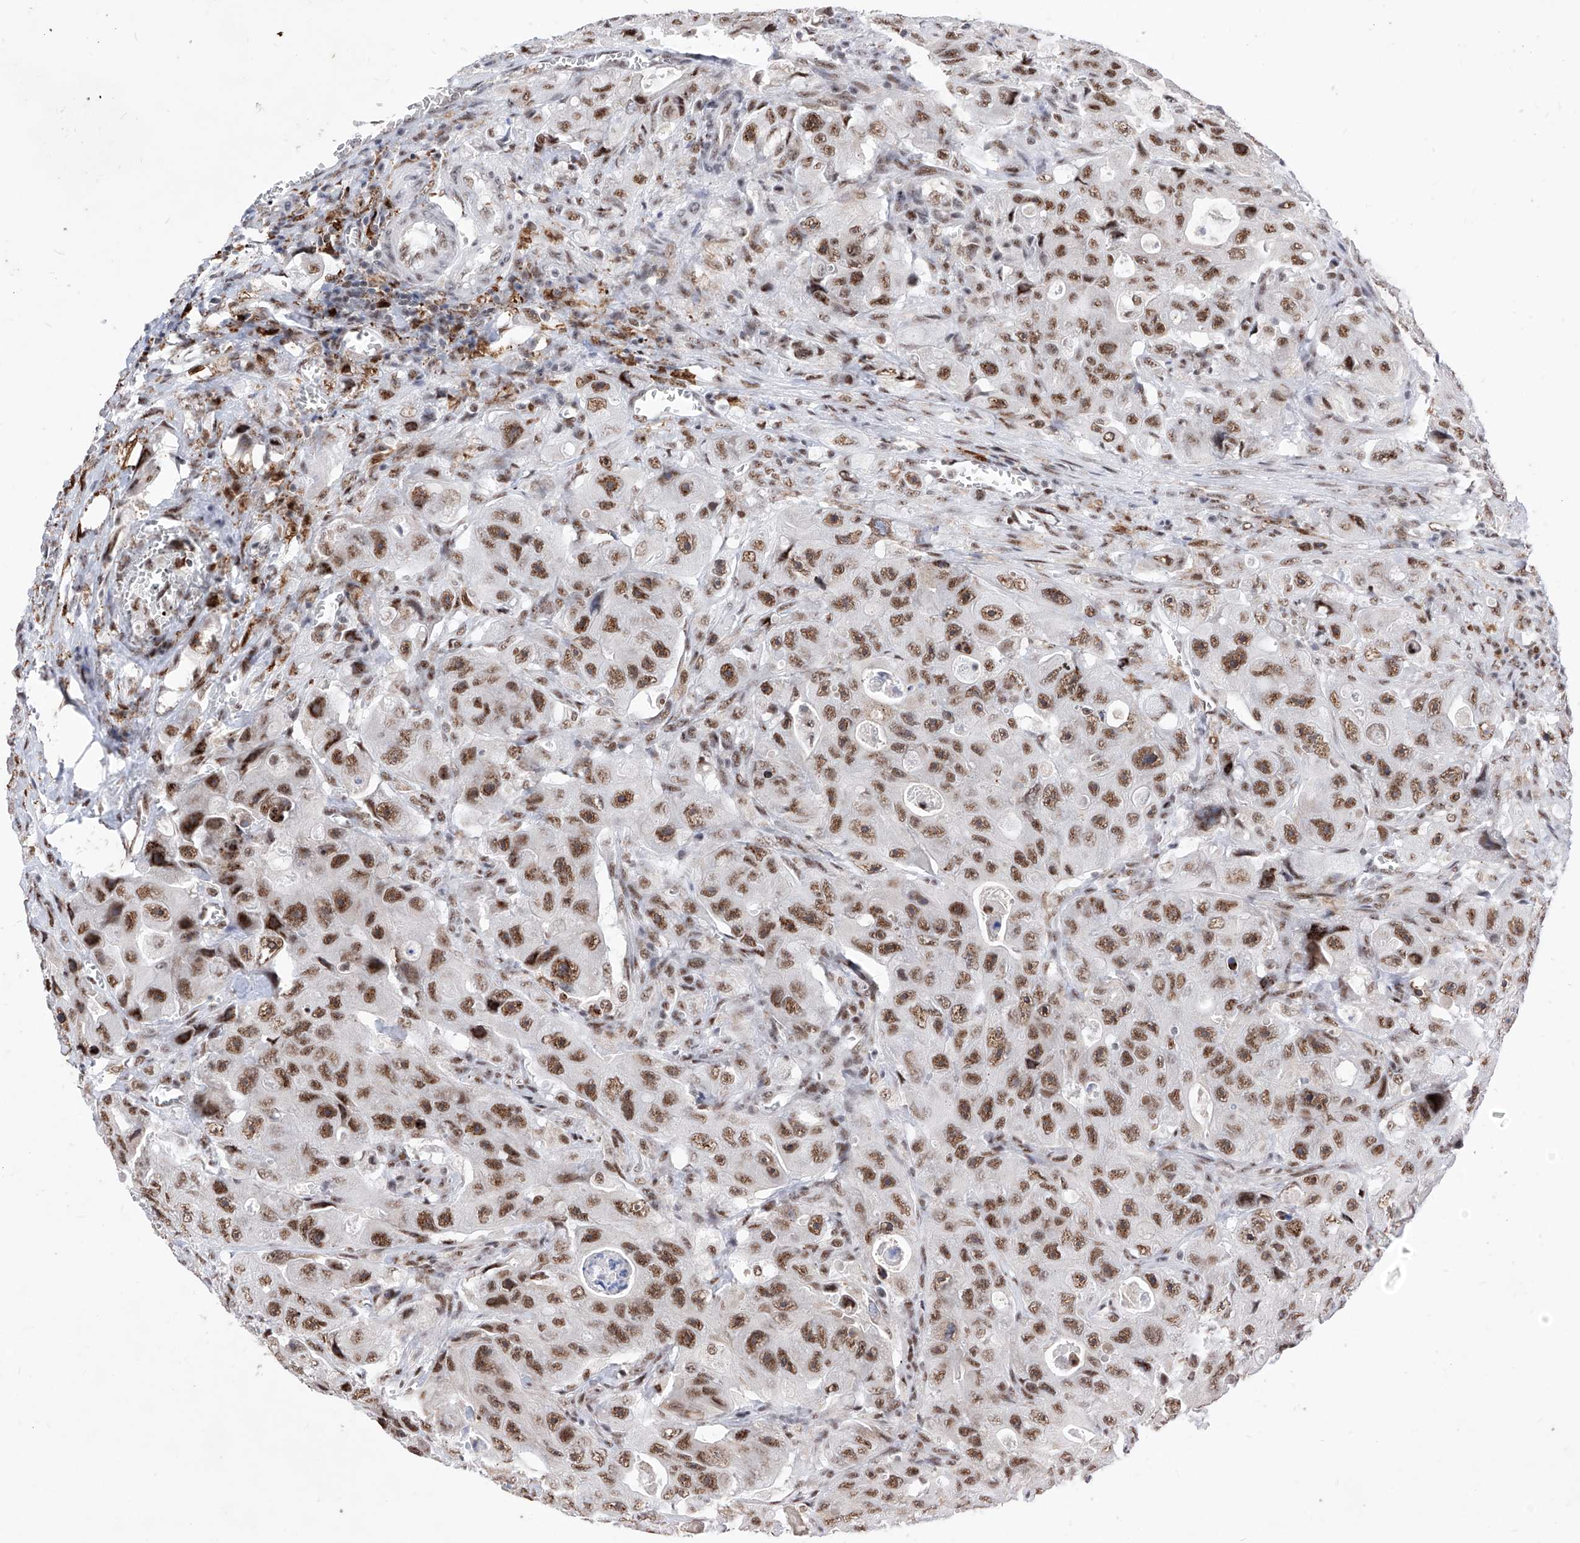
{"staining": {"intensity": "strong", "quantity": ">75%", "location": "nuclear"}, "tissue": "colorectal cancer", "cell_type": "Tumor cells", "image_type": "cancer", "snomed": [{"axis": "morphology", "description": "Adenocarcinoma, NOS"}, {"axis": "topography", "description": "Colon"}], "caption": "There is high levels of strong nuclear positivity in tumor cells of colorectal adenocarcinoma, as demonstrated by immunohistochemical staining (brown color).", "gene": "PHF5A", "patient": {"sex": "female", "age": 46}}